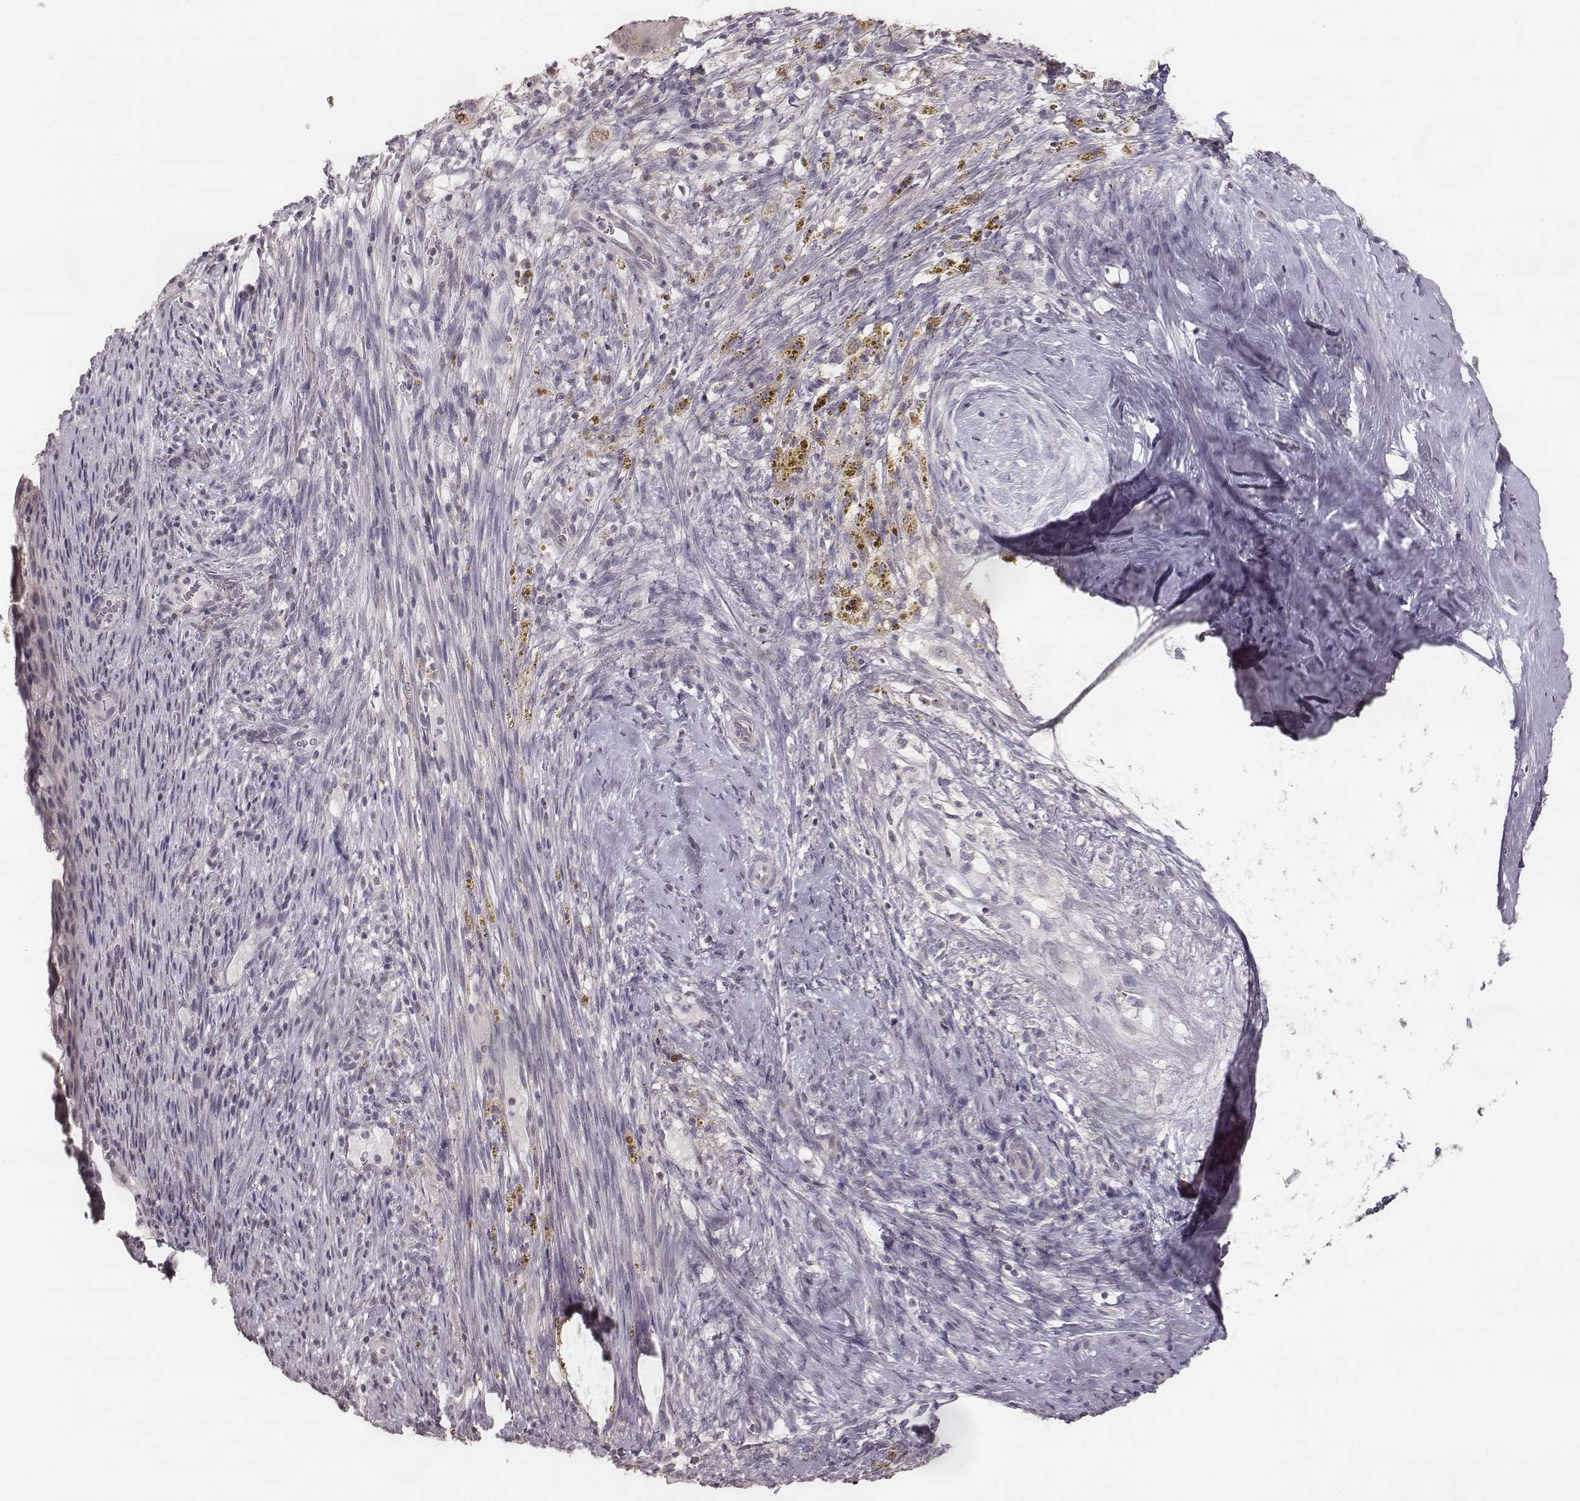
{"staining": {"intensity": "negative", "quantity": "none", "location": "none"}, "tissue": "cervical cancer", "cell_type": "Tumor cells", "image_type": "cancer", "snomed": [{"axis": "morphology", "description": "Squamous cell carcinoma, NOS"}, {"axis": "topography", "description": "Cervix"}], "caption": "Tumor cells are negative for brown protein staining in cervical cancer (squamous cell carcinoma).", "gene": "LY6K", "patient": {"sex": "female", "age": 51}}